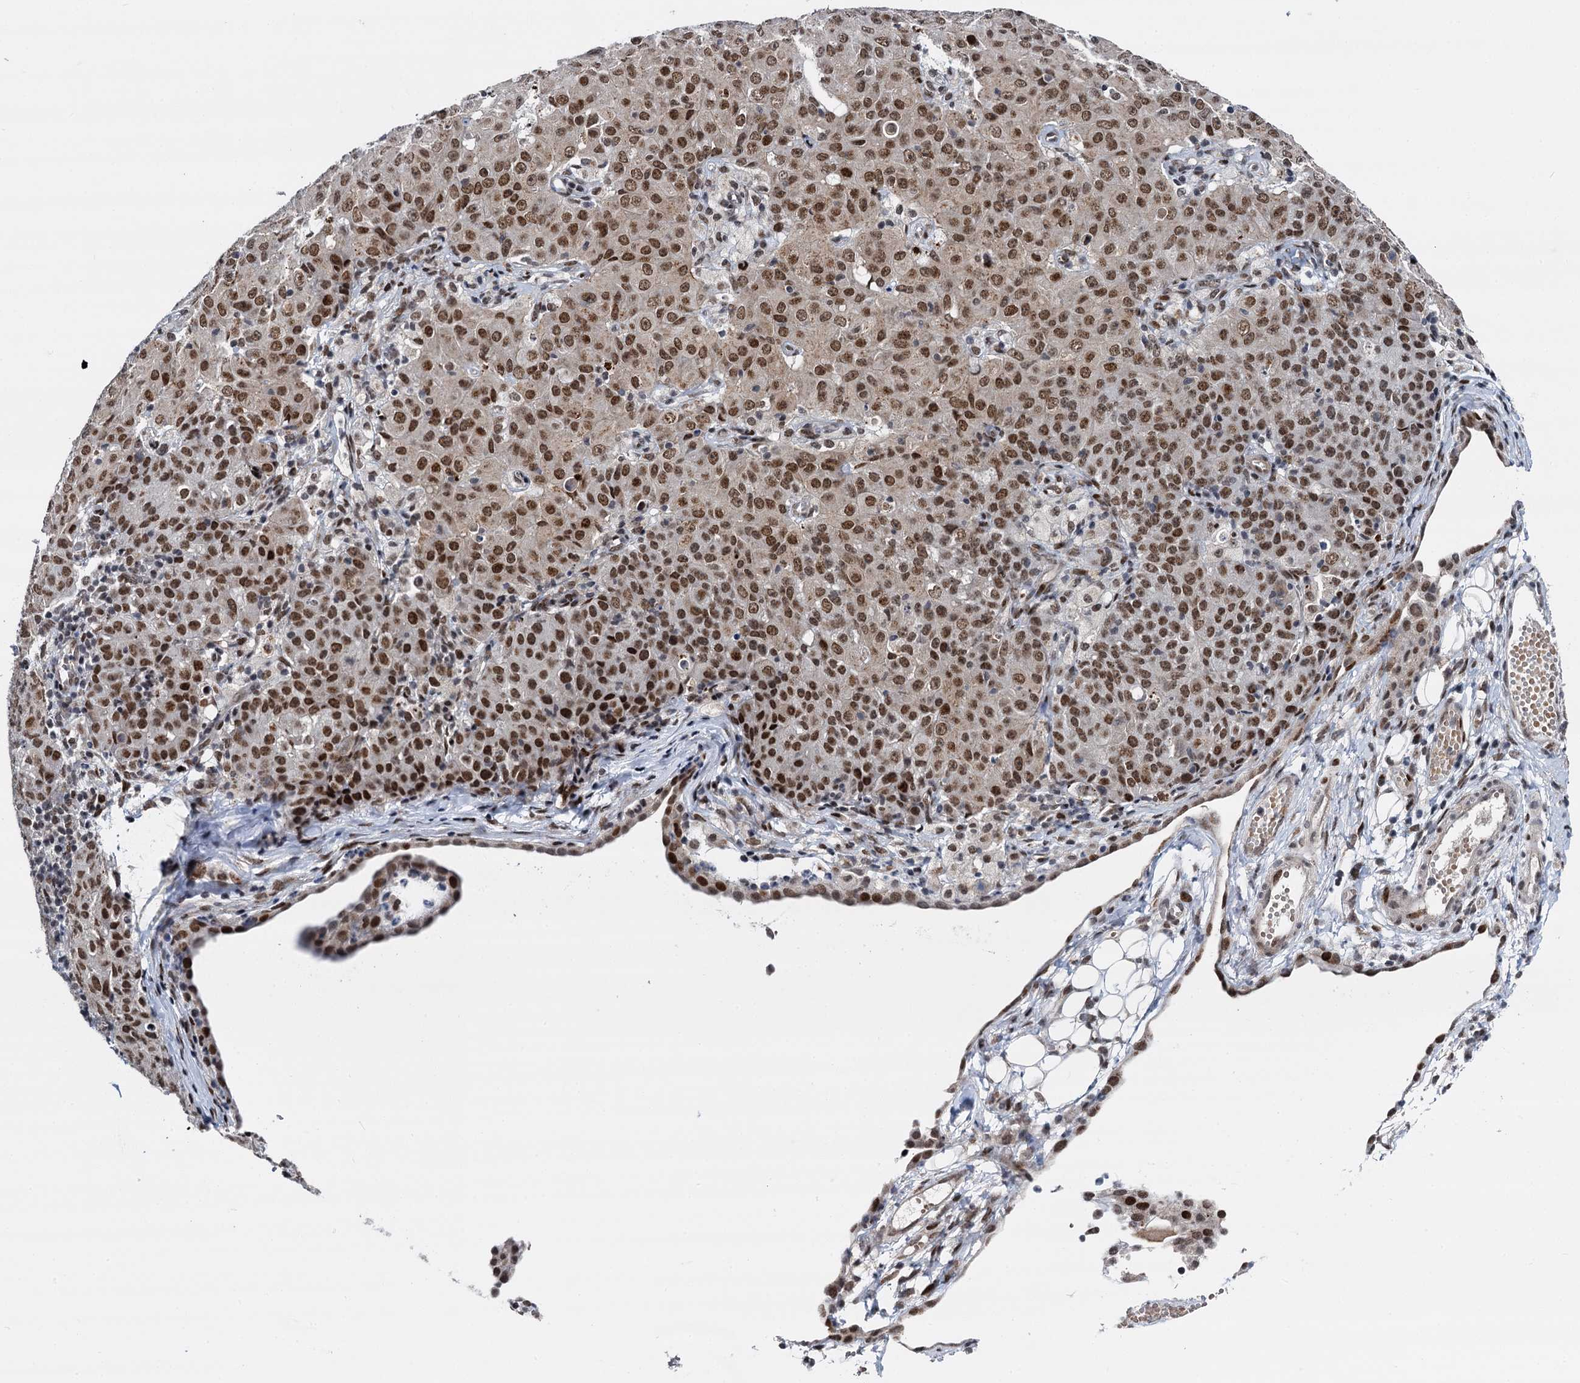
{"staining": {"intensity": "moderate", "quantity": ">75%", "location": "nuclear"}, "tissue": "ovarian cancer", "cell_type": "Tumor cells", "image_type": "cancer", "snomed": [{"axis": "morphology", "description": "Carcinoma, endometroid"}, {"axis": "topography", "description": "Ovary"}], "caption": "Brown immunohistochemical staining in endometroid carcinoma (ovarian) shows moderate nuclear positivity in approximately >75% of tumor cells.", "gene": "RUFY2", "patient": {"sex": "female", "age": 42}}